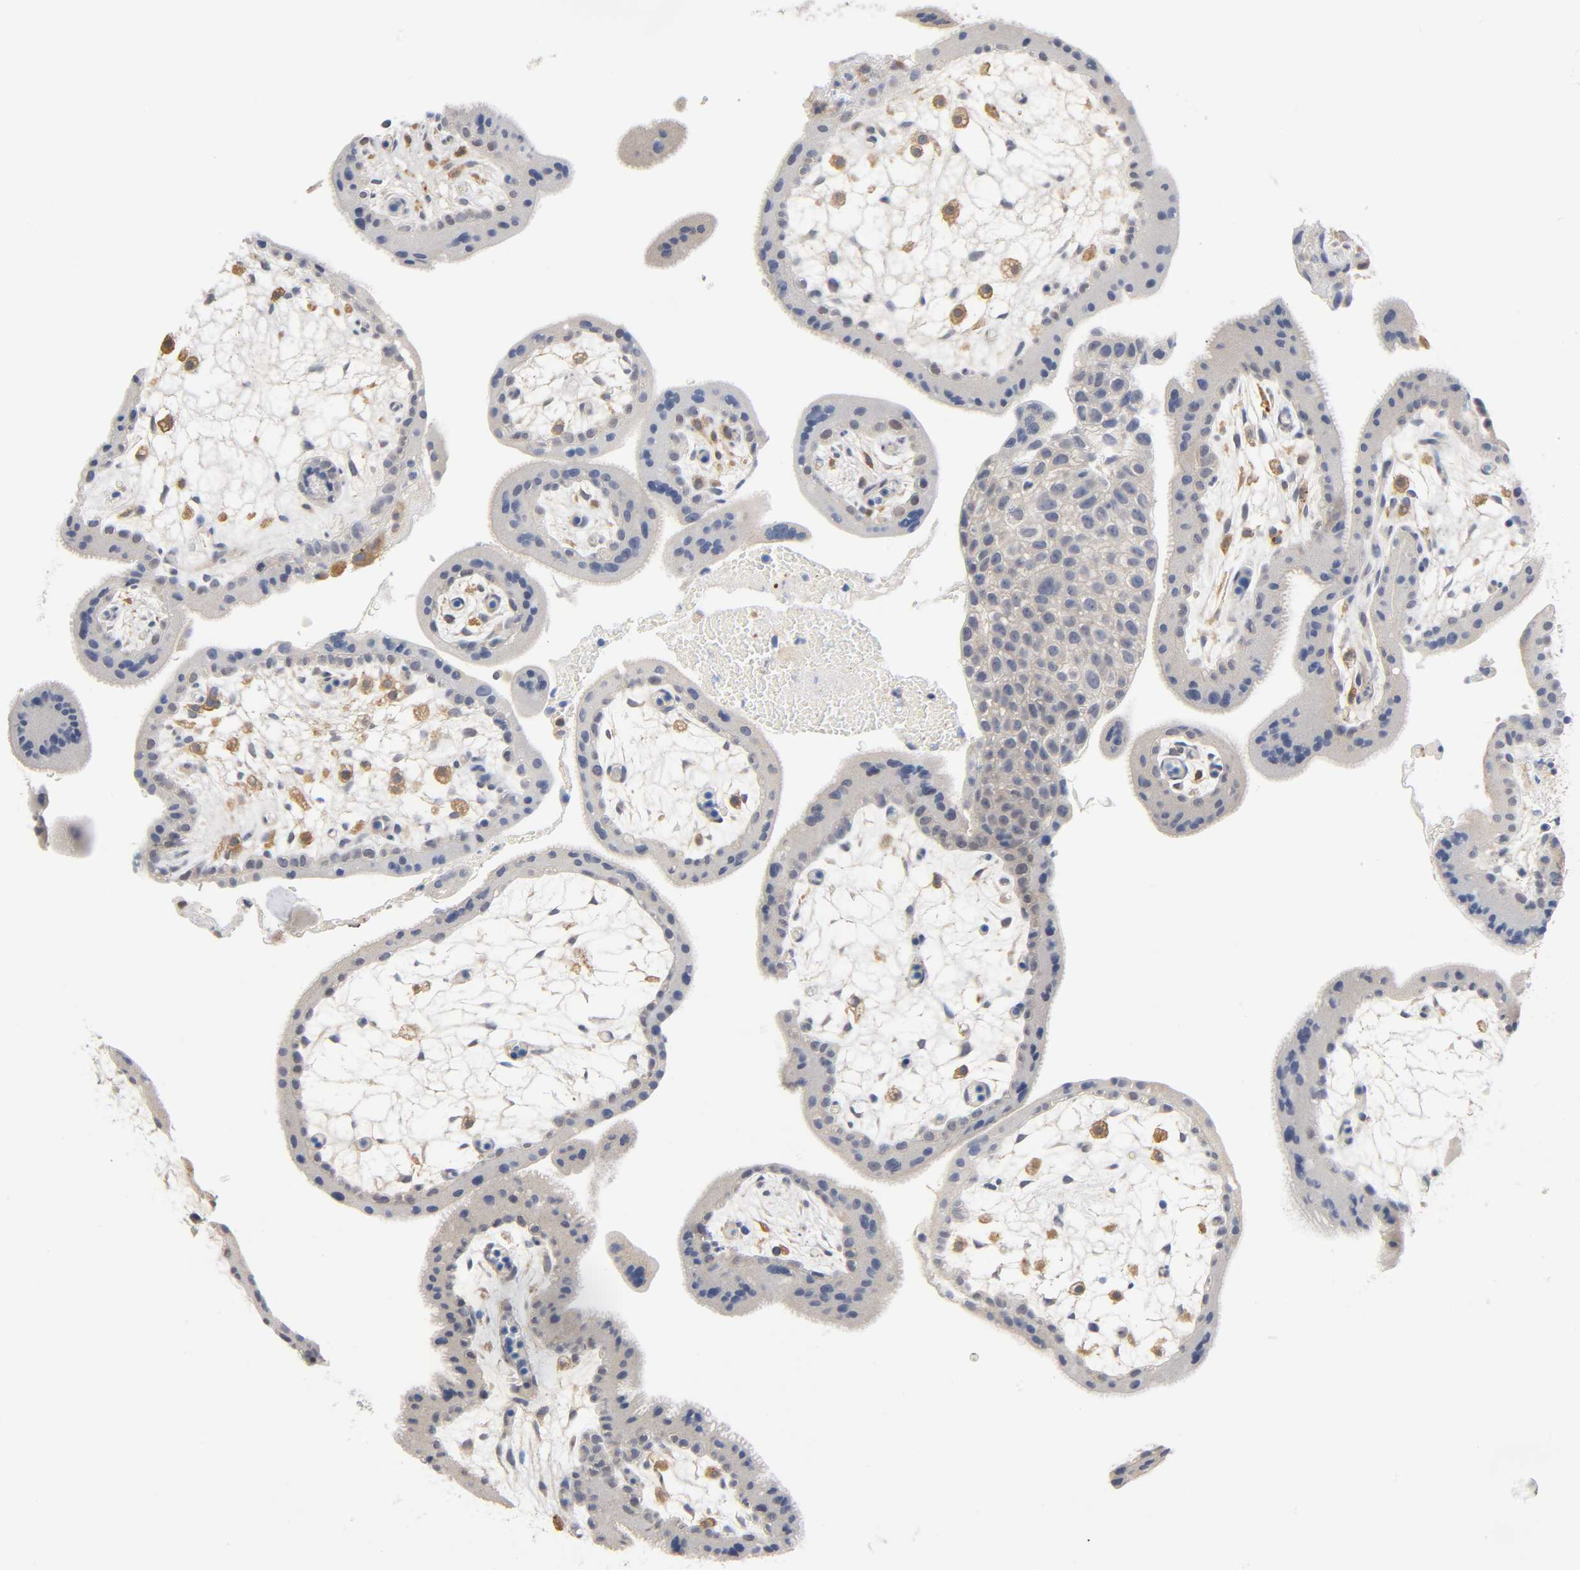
{"staining": {"intensity": "negative", "quantity": "none", "location": "none"}, "tissue": "placenta", "cell_type": "Decidual cells", "image_type": "normal", "snomed": [{"axis": "morphology", "description": "Normal tissue, NOS"}, {"axis": "topography", "description": "Placenta"}], "caption": "Normal placenta was stained to show a protein in brown. There is no significant positivity in decidual cells. Nuclei are stained in blue.", "gene": "UCKL1", "patient": {"sex": "female", "age": 35}}